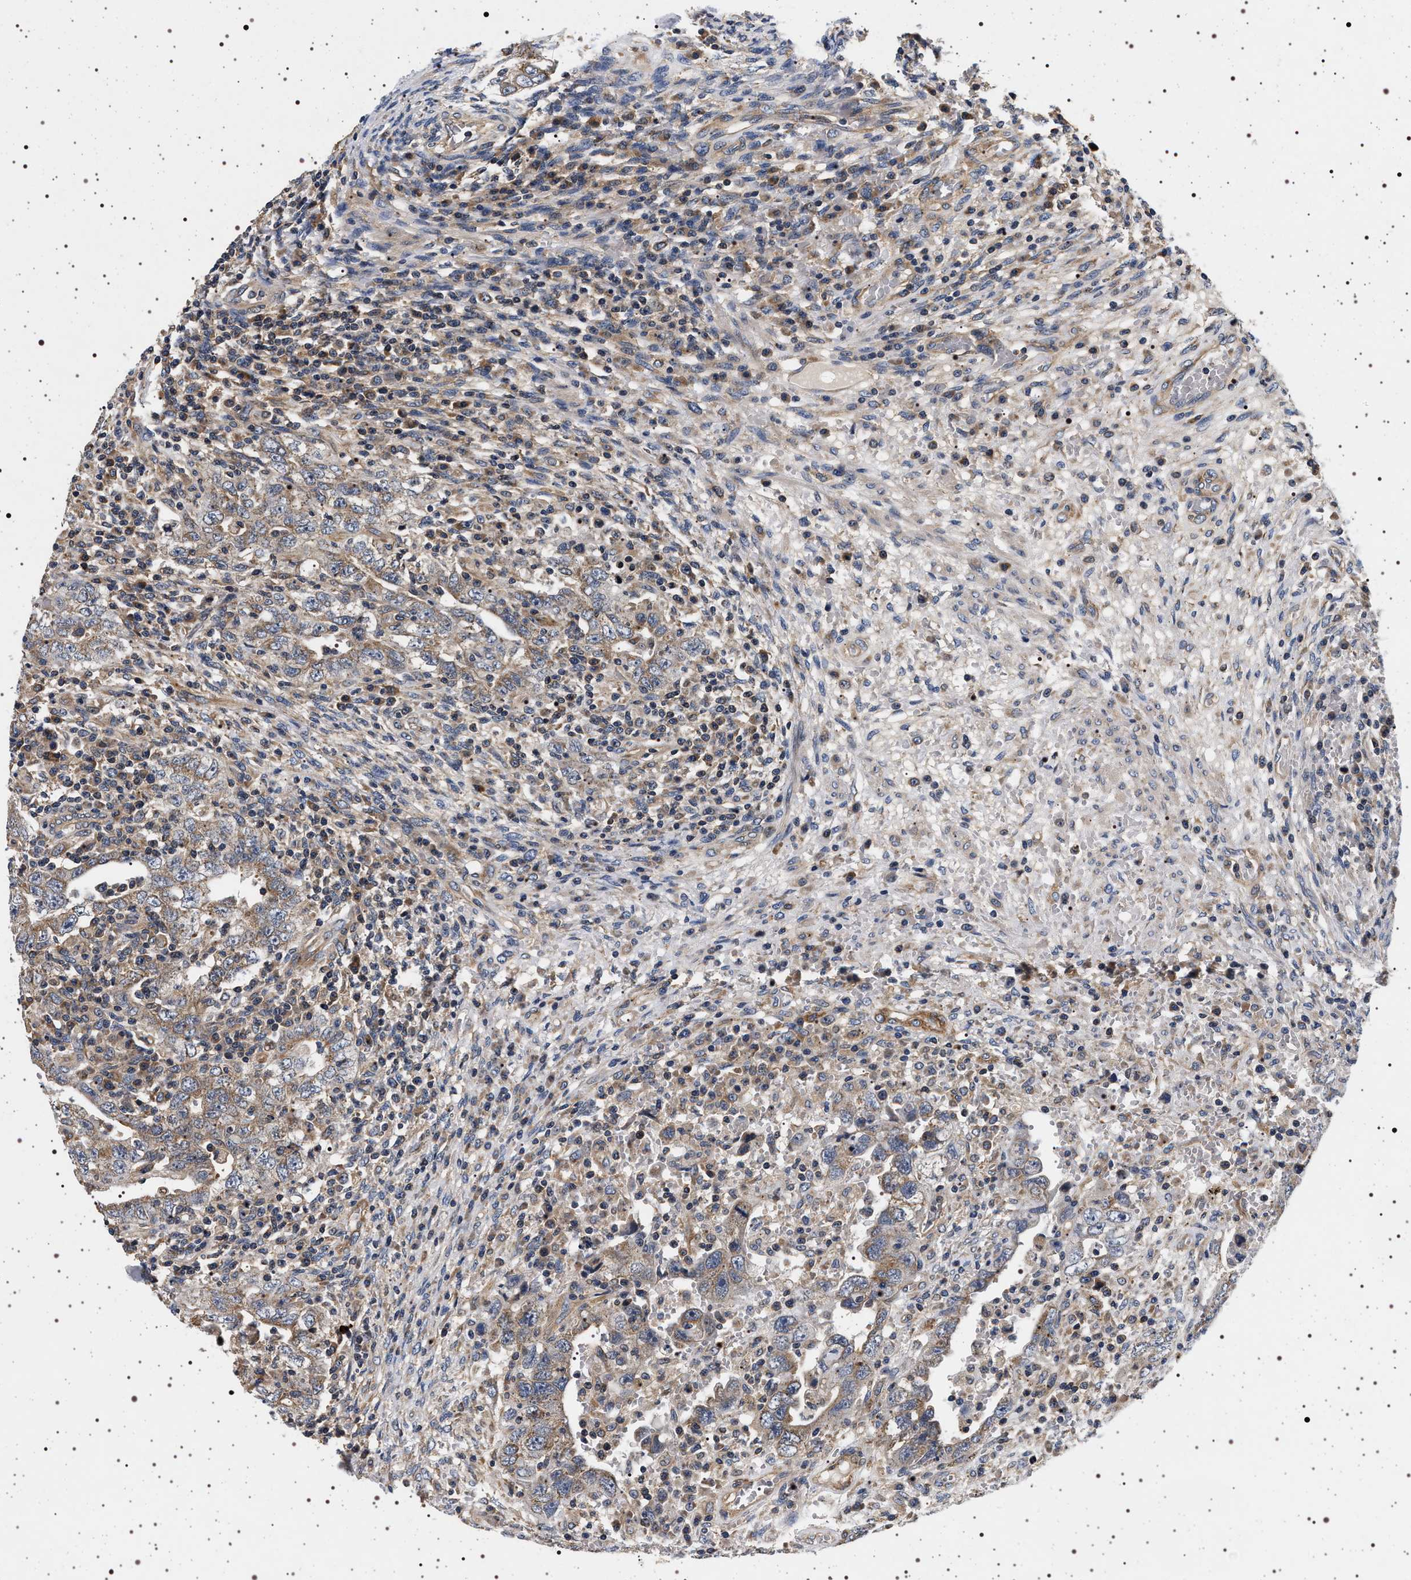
{"staining": {"intensity": "weak", "quantity": ">75%", "location": "cytoplasmic/membranous"}, "tissue": "testis cancer", "cell_type": "Tumor cells", "image_type": "cancer", "snomed": [{"axis": "morphology", "description": "Carcinoma, Embryonal, NOS"}, {"axis": "topography", "description": "Testis"}], "caption": "Tumor cells exhibit weak cytoplasmic/membranous staining in approximately >75% of cells in testis cancer. The staining was performed using DAB (3,3'-diaminobenzidine) to visualize the protein expression in brown, while the nuclei were stained in blue with hematoxylin (Magnification: 20x).", "gene": "DCBLD2", "patient": {"sex": "male", "age": 26}}